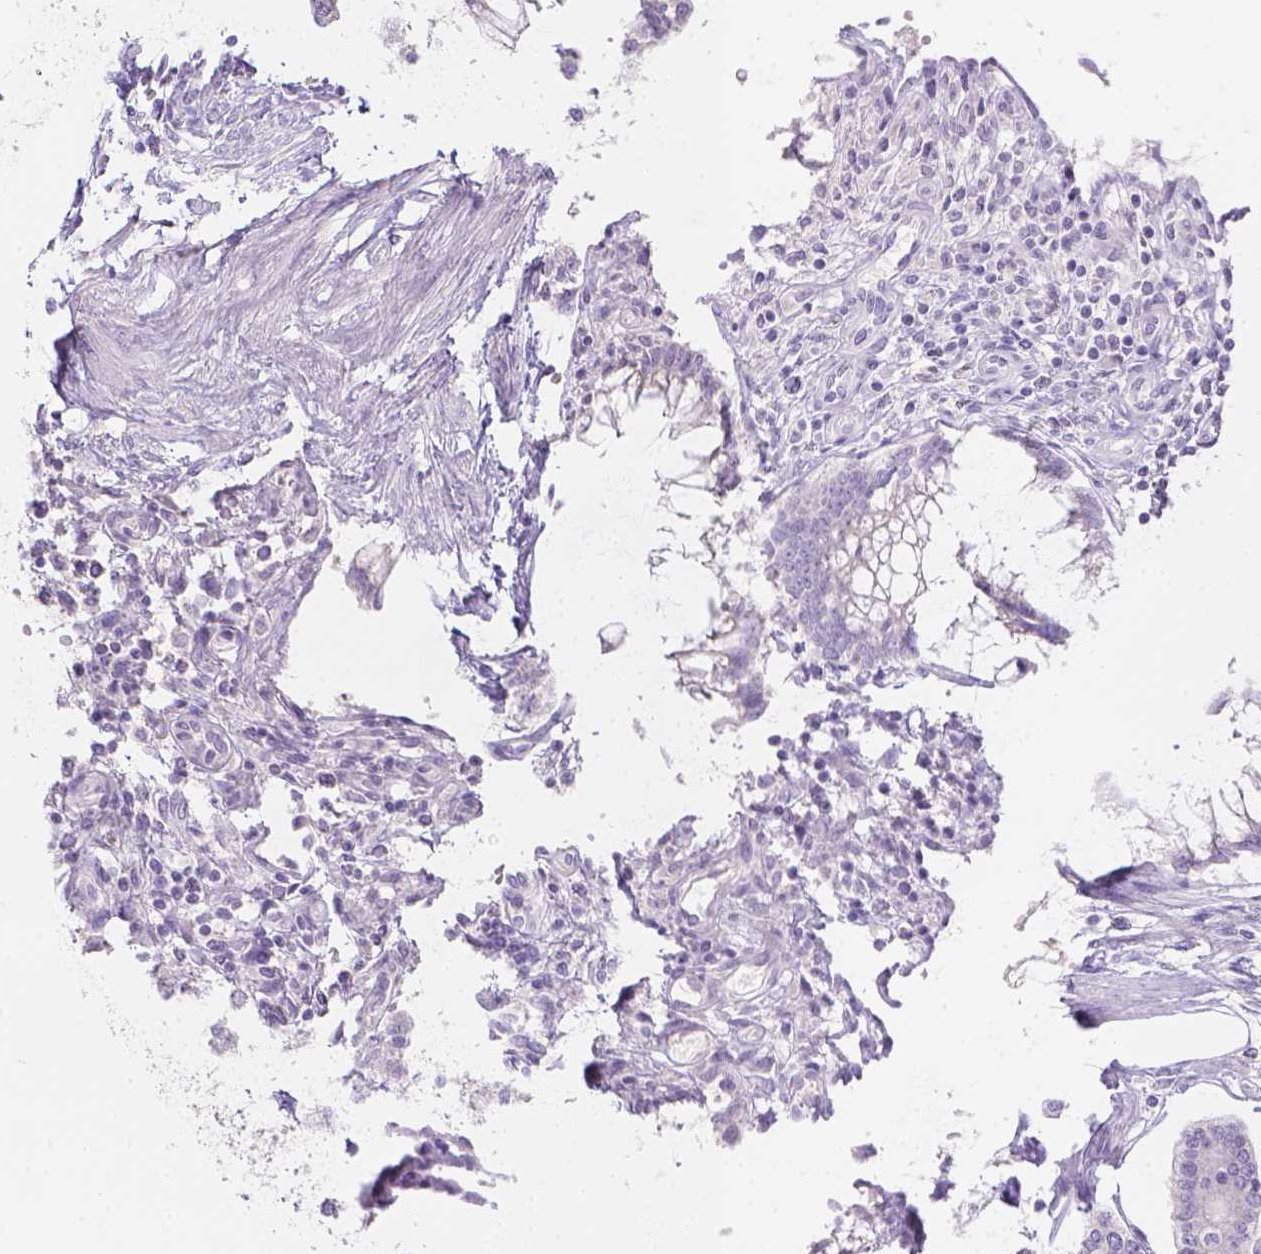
{"staining": {"intensity": "negative", "quantity": "none", "location": "none"}, "tissue": "carcinoid", "cell_type": "Tumor cells", "image_type": "cancer", "snomed": [{"axis": "morphology", "description": "Carcinoid, malignant, NOS"}, {"axis": "topography", "description": "Small intestine"}], "caption": "Tumor cells are negative for brown protein staining in carcinoid. Brightfield microscopy of immunohistochemistry (IHC) stained with DAB (3,3'-diaminobenzidine) (brown) and hematoxylin (blue), captured at high magnification.", "gene": "HTN3", "patient": {"sex": "female", "age": 65}}